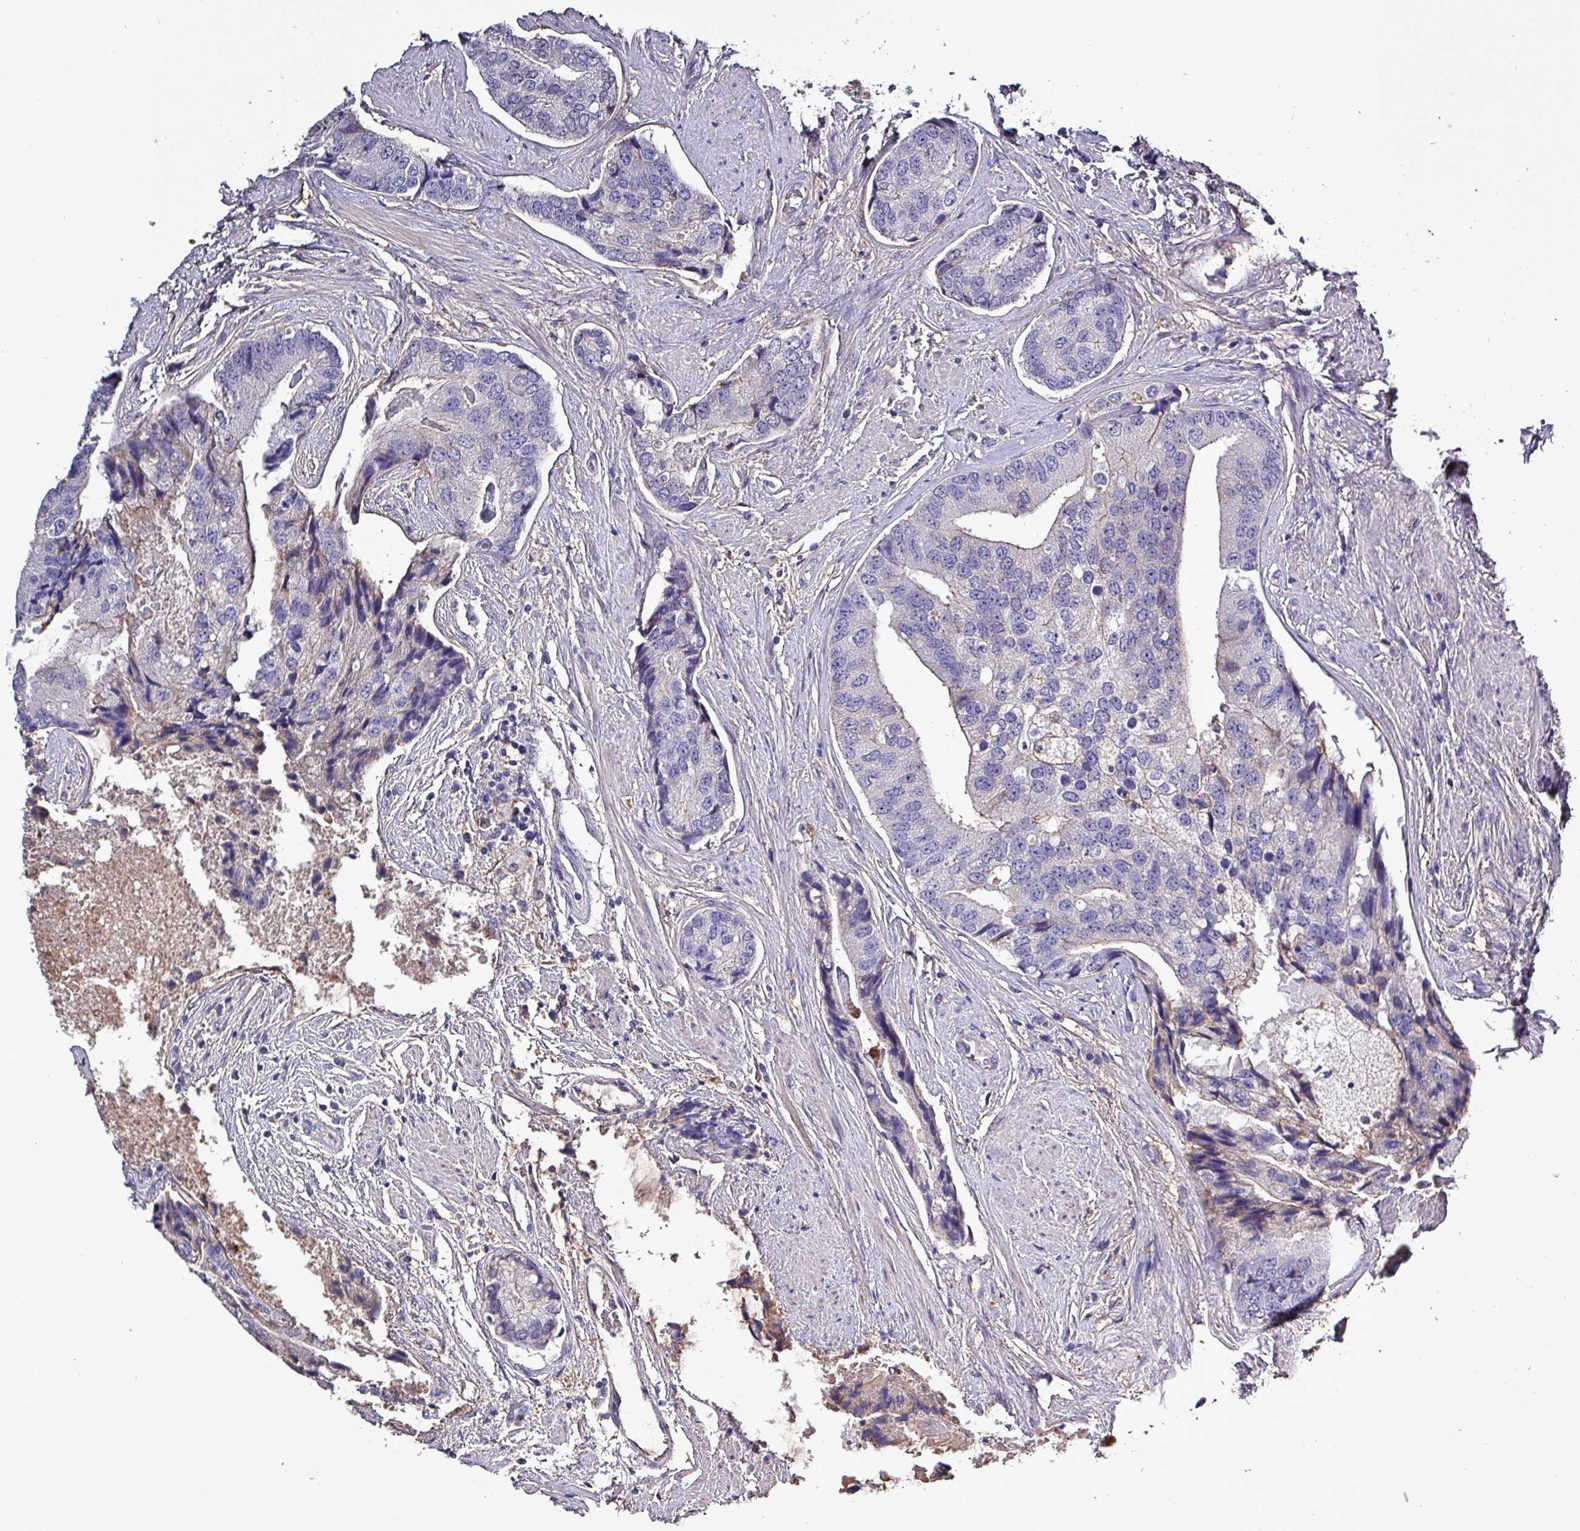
{"staining": {"intensity": "negative", "quantity": "none", "location": "none"}, "tissue": "prostate cancer", "cell_type": "Tumor cells", "image_type": "cancer", "snomed": [{"axis": "morphology", "description": "Adenocarcinoma, High grade"}, {"axis": "topography", "description": "Prostate"}], "caption": "Prostate cancer (high-grade adenocarcinoma) was stained to show a protein in brown. There is no significant staining in tumor cells.", "gene": "HTRA4", "patient": {"sex": "male", "age": 70}}